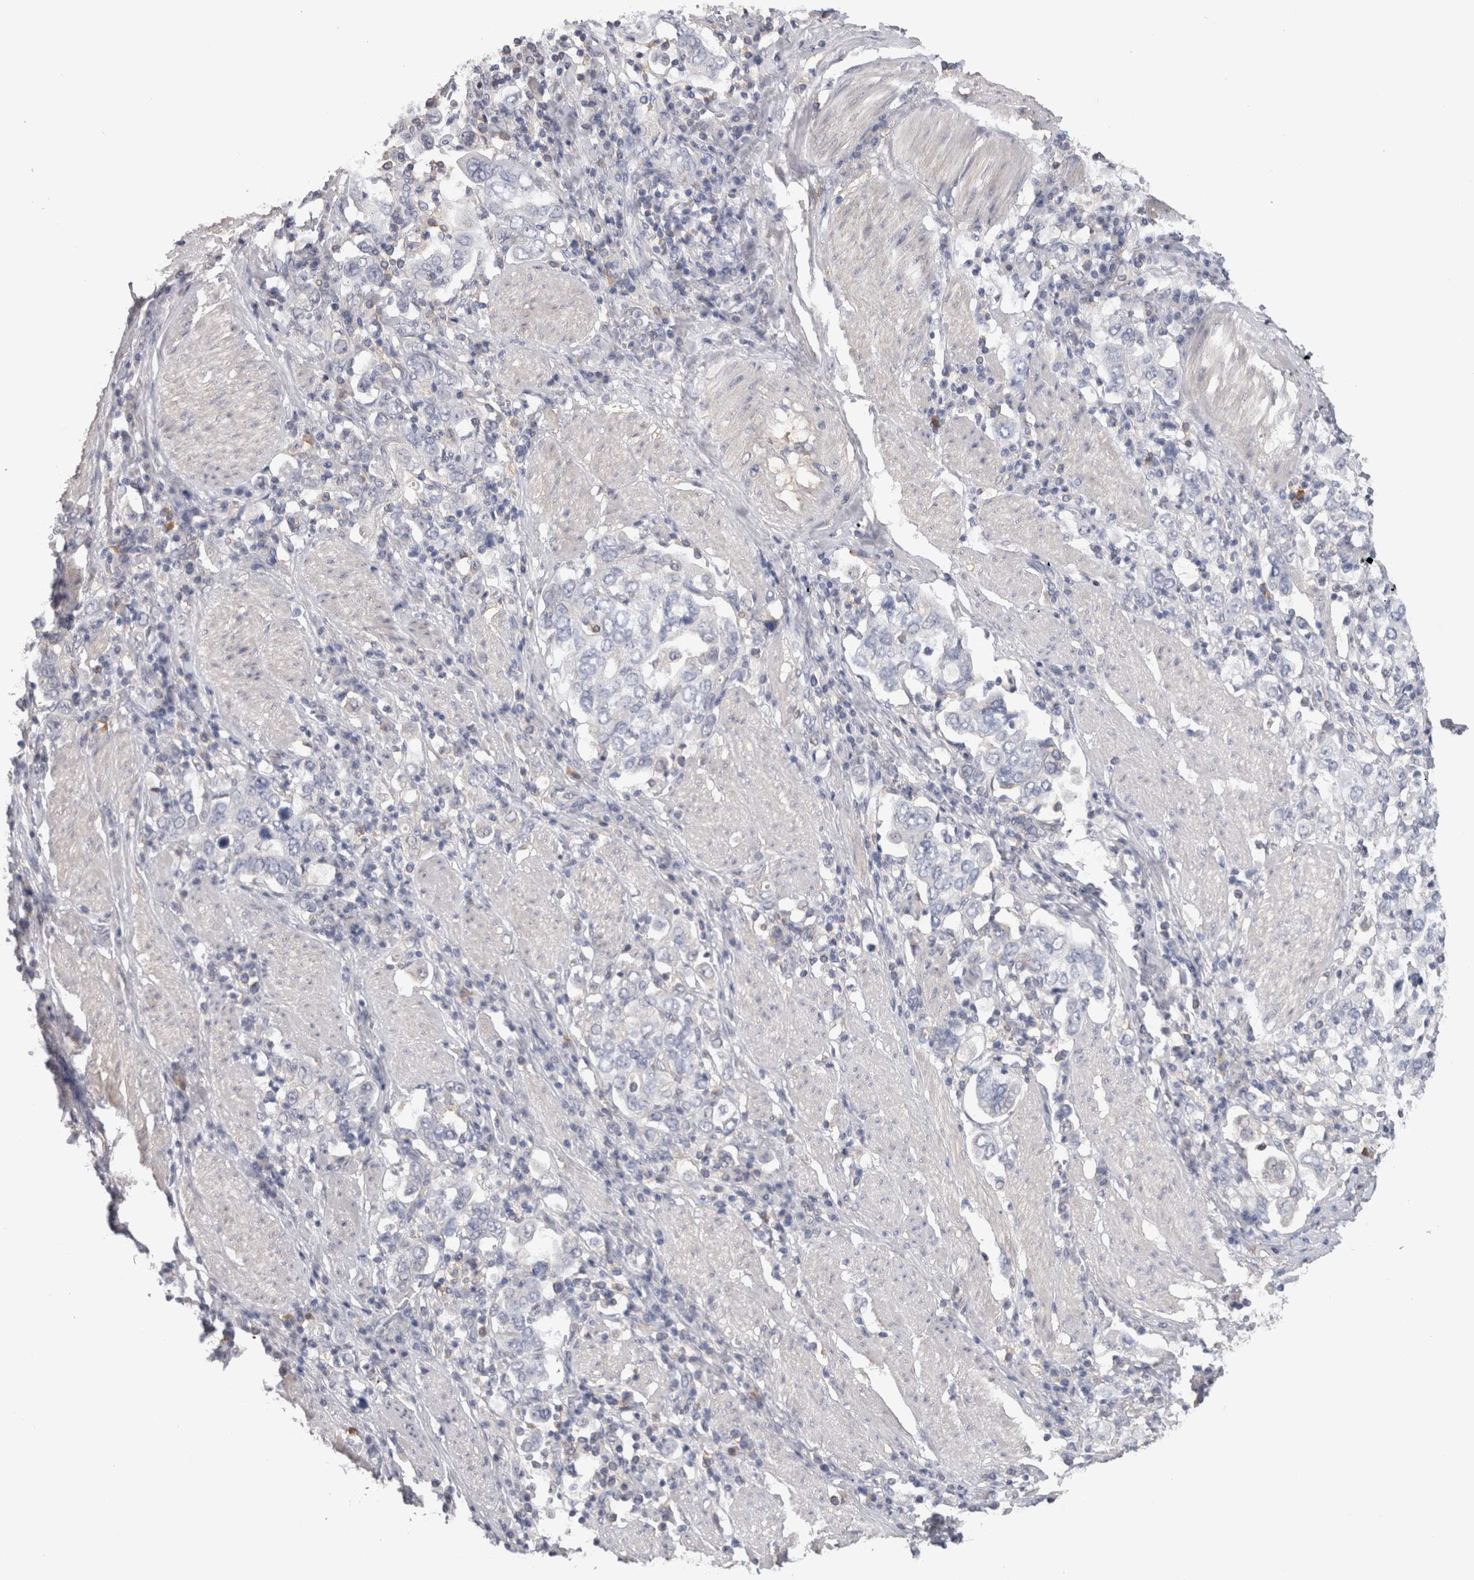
{"staining": {"intensity": "negative", "quantity": "none", "location": "none"}, "tissue": "stomach cancer", "cell_type": "Tumor cells", "image_type": "cancer", "snomed": [{"axis": "morphology", "description": "Adenocarcinoma, NOS"}, {"axis": "topography", "description": "Stomach, upper"}], "caption": "Human stomach adenocarcinoma stained for a protein using IHC exhibits no expression in tumor cells.", "gene": "SCRN1", "patient": {"sex": "male", "age": 62}}